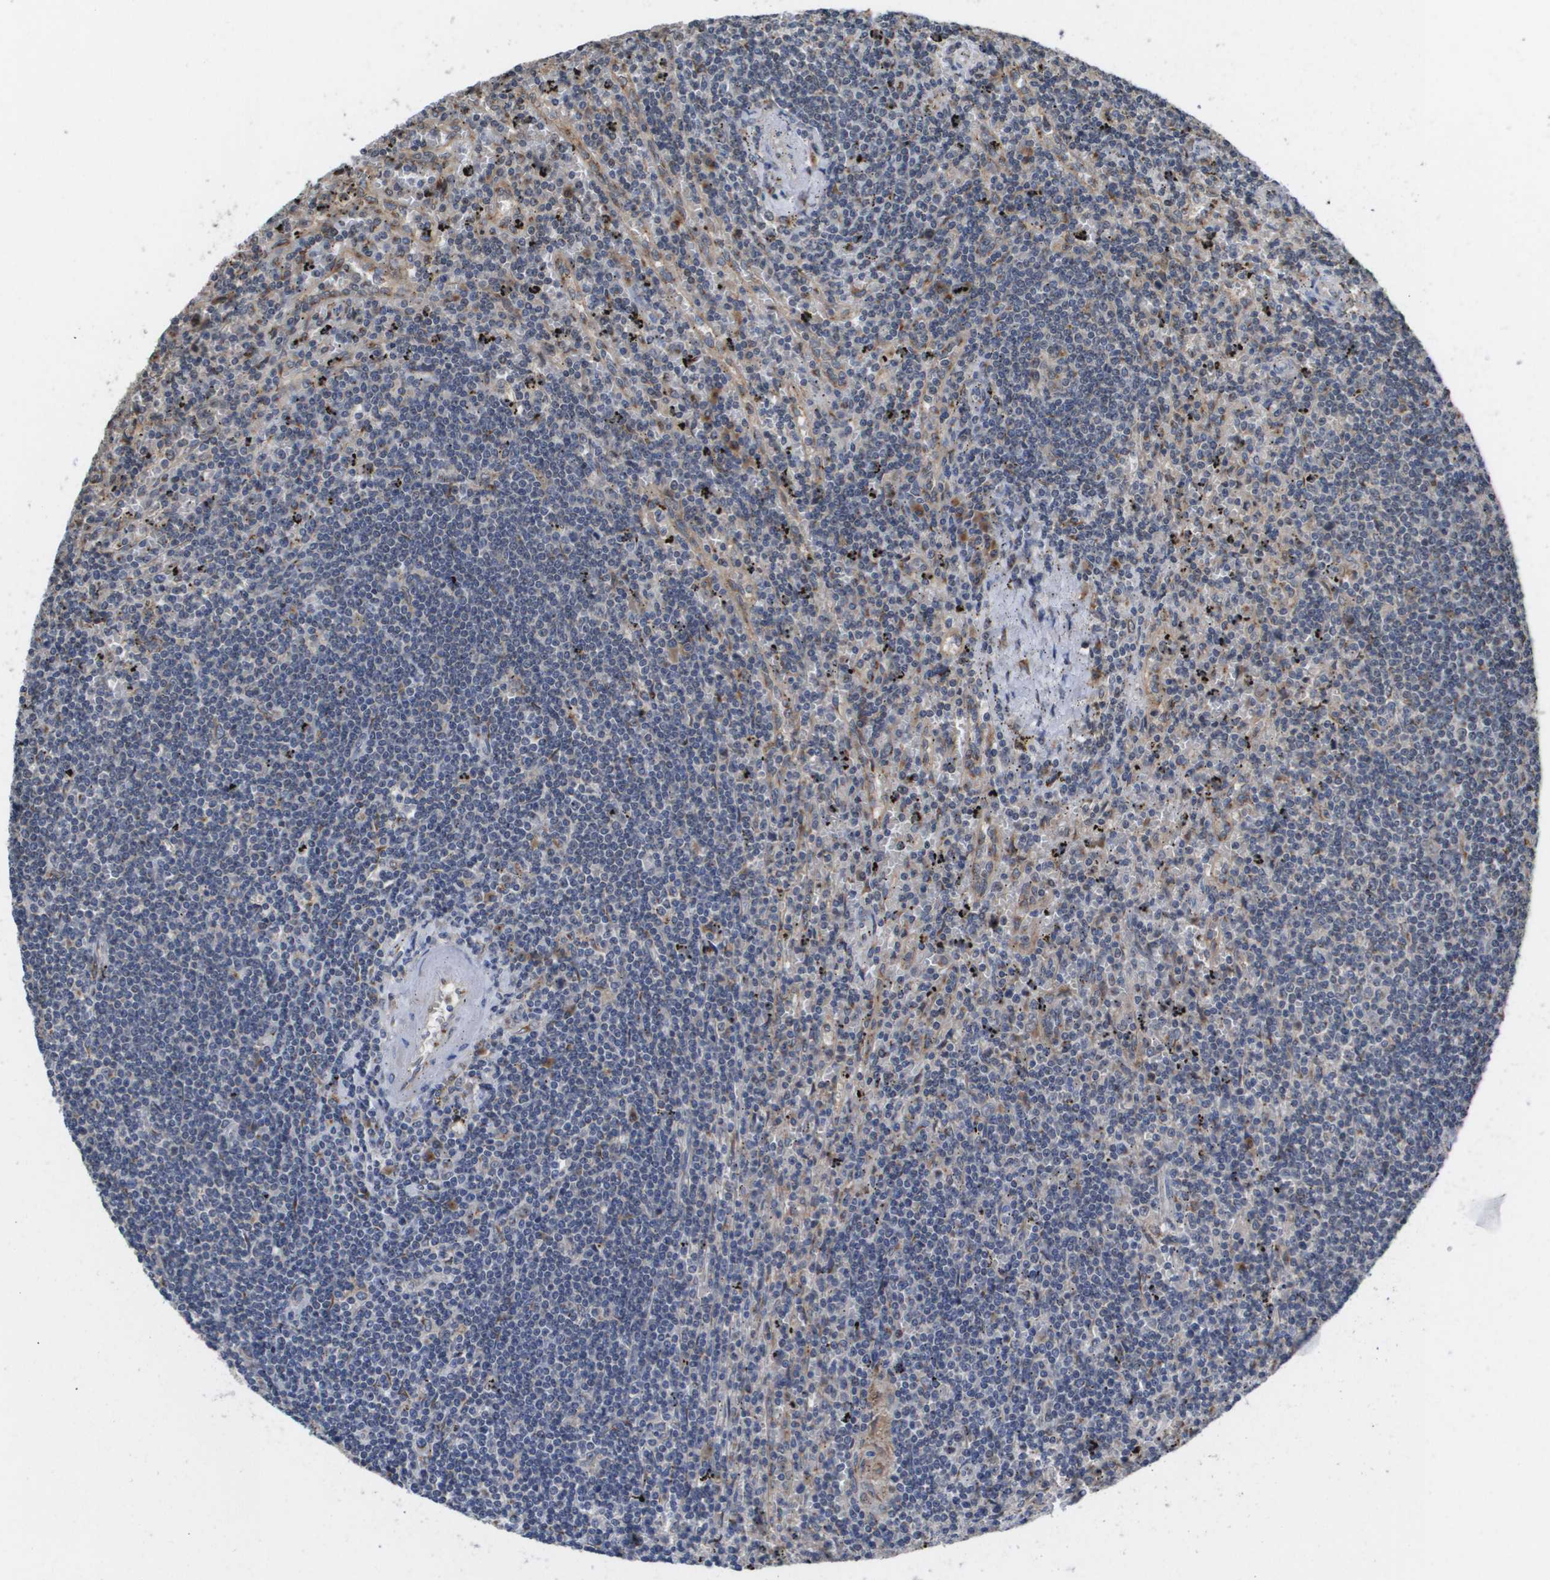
{"staining": {"intensity": "negative", "quantity": "none", "location": "none"}, "tissue": "lymphoma", "cell_type": "Tumor cells", "image_type": "cancer", "snomed": [{"axis": "morphology", "description": "Malignant lymphoma, non-Hodgkin's type, Low grade"}, {"axis": "topography", "description": "Spleen"}], "caption": "Tumor cells show no significant protein positivity in low-grade malignant lymphoma, non-Hodgkin's type.", "gene": "PCK1", "patient": {"sex": "male", "age": 76}}